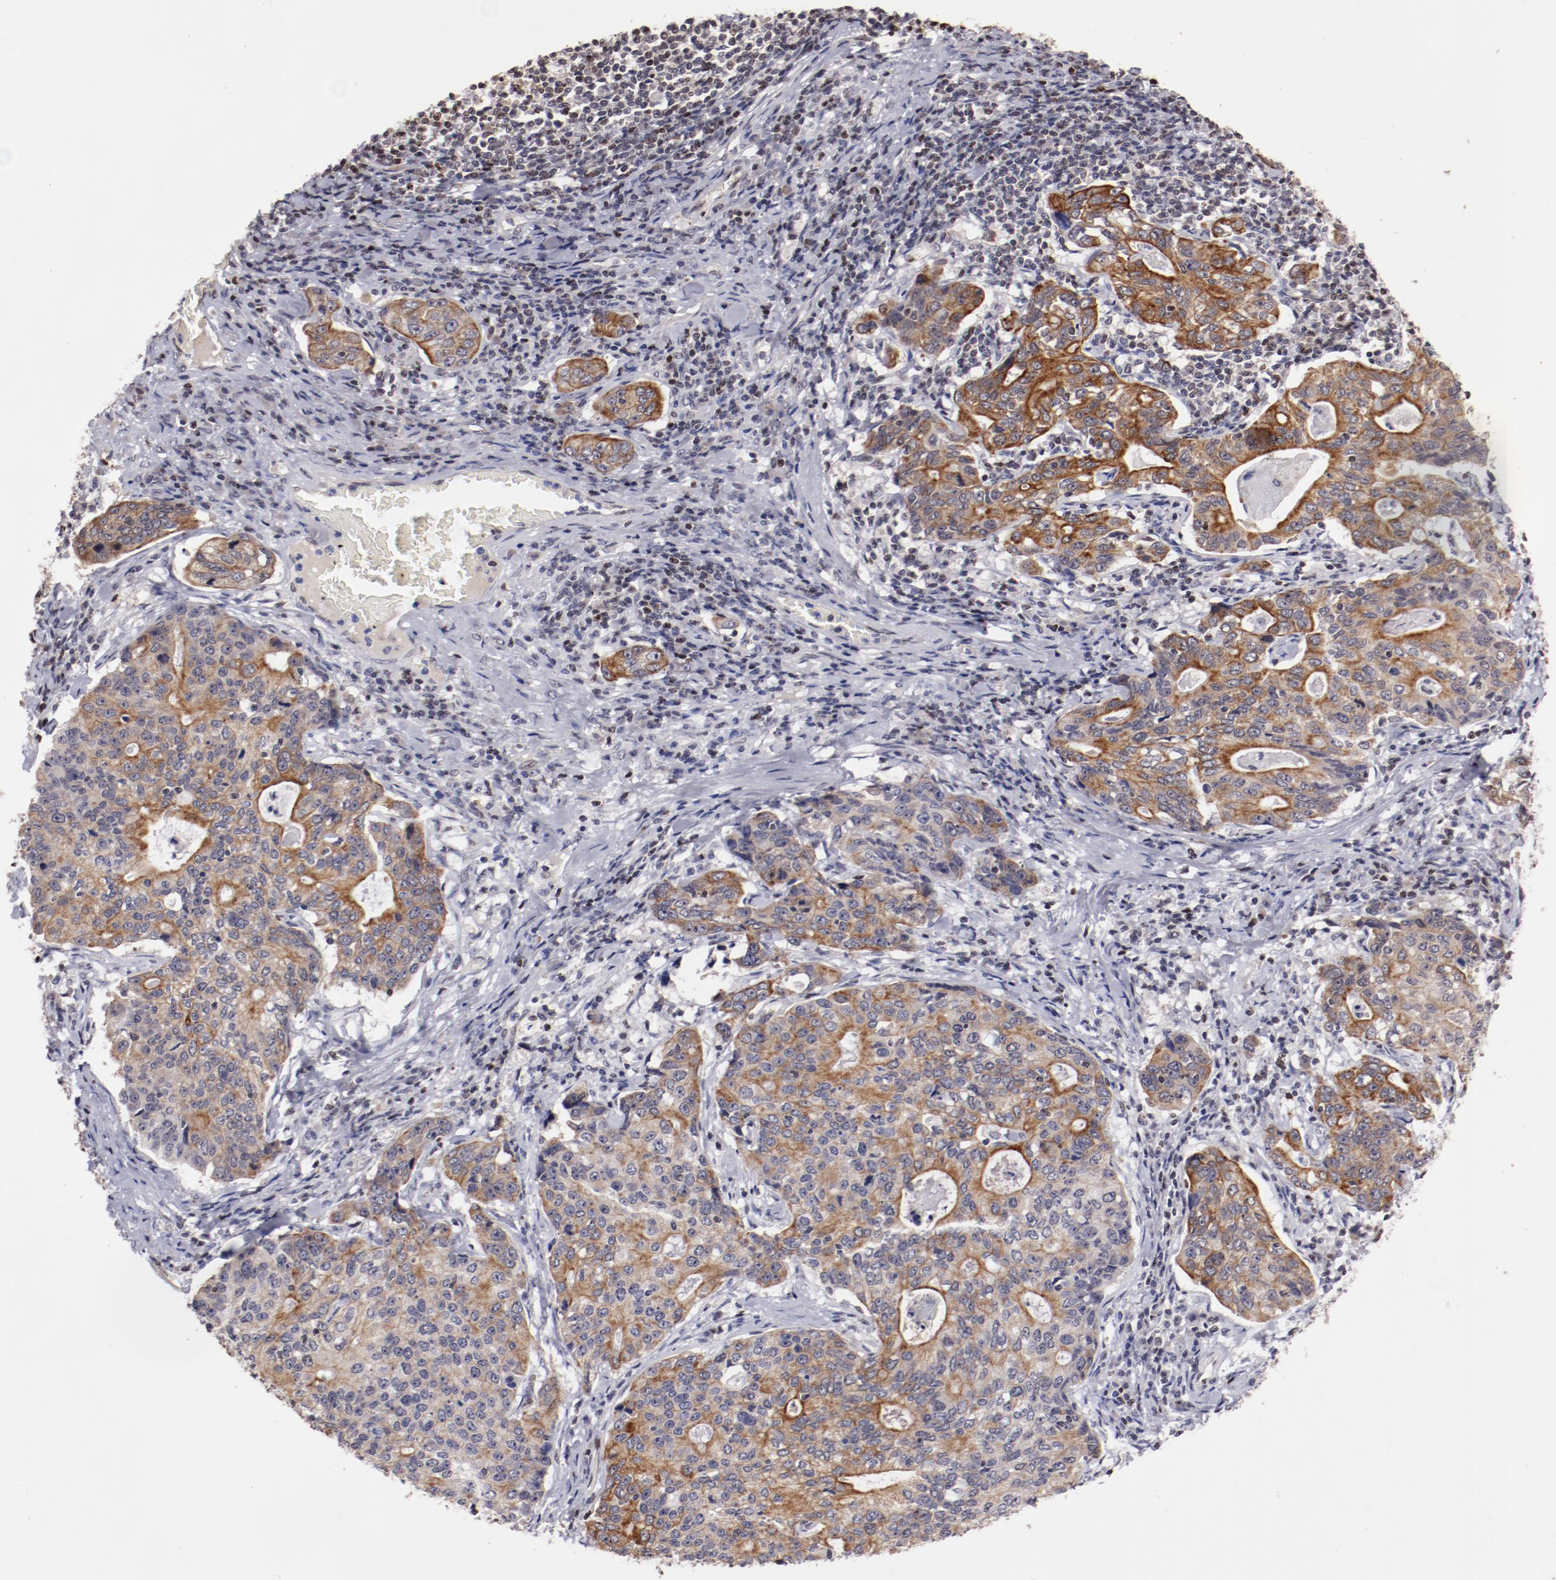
{"staining": {"intensity": "moderate", "quantity": "25%-75%", "location": "cytoplasmic/membranous"}, "tissue": "stomach cancer", "cell_type": "Tumor cells", "image_type": "cancer", "snomed": [{"axis": "morphology", "description": "Adenocarcinoma, NOS"}, {"axis": "topography", "description": "Esophagus"}, {"axis": "topography", "description": "Stomach"}], "caption": "DAB immunohistochemical staining of stomach cancer (adenocarcinoma) exhibits moderate cytoplasmic/membranous protein staining in about 25%-75% of tumor cells. (DAB (3,3'-diaminobenzidine) = brown stain, brightfield microscopy at high magnification).", "gene": "DDX24", "patient": {"sex": "male", "age": 74}}